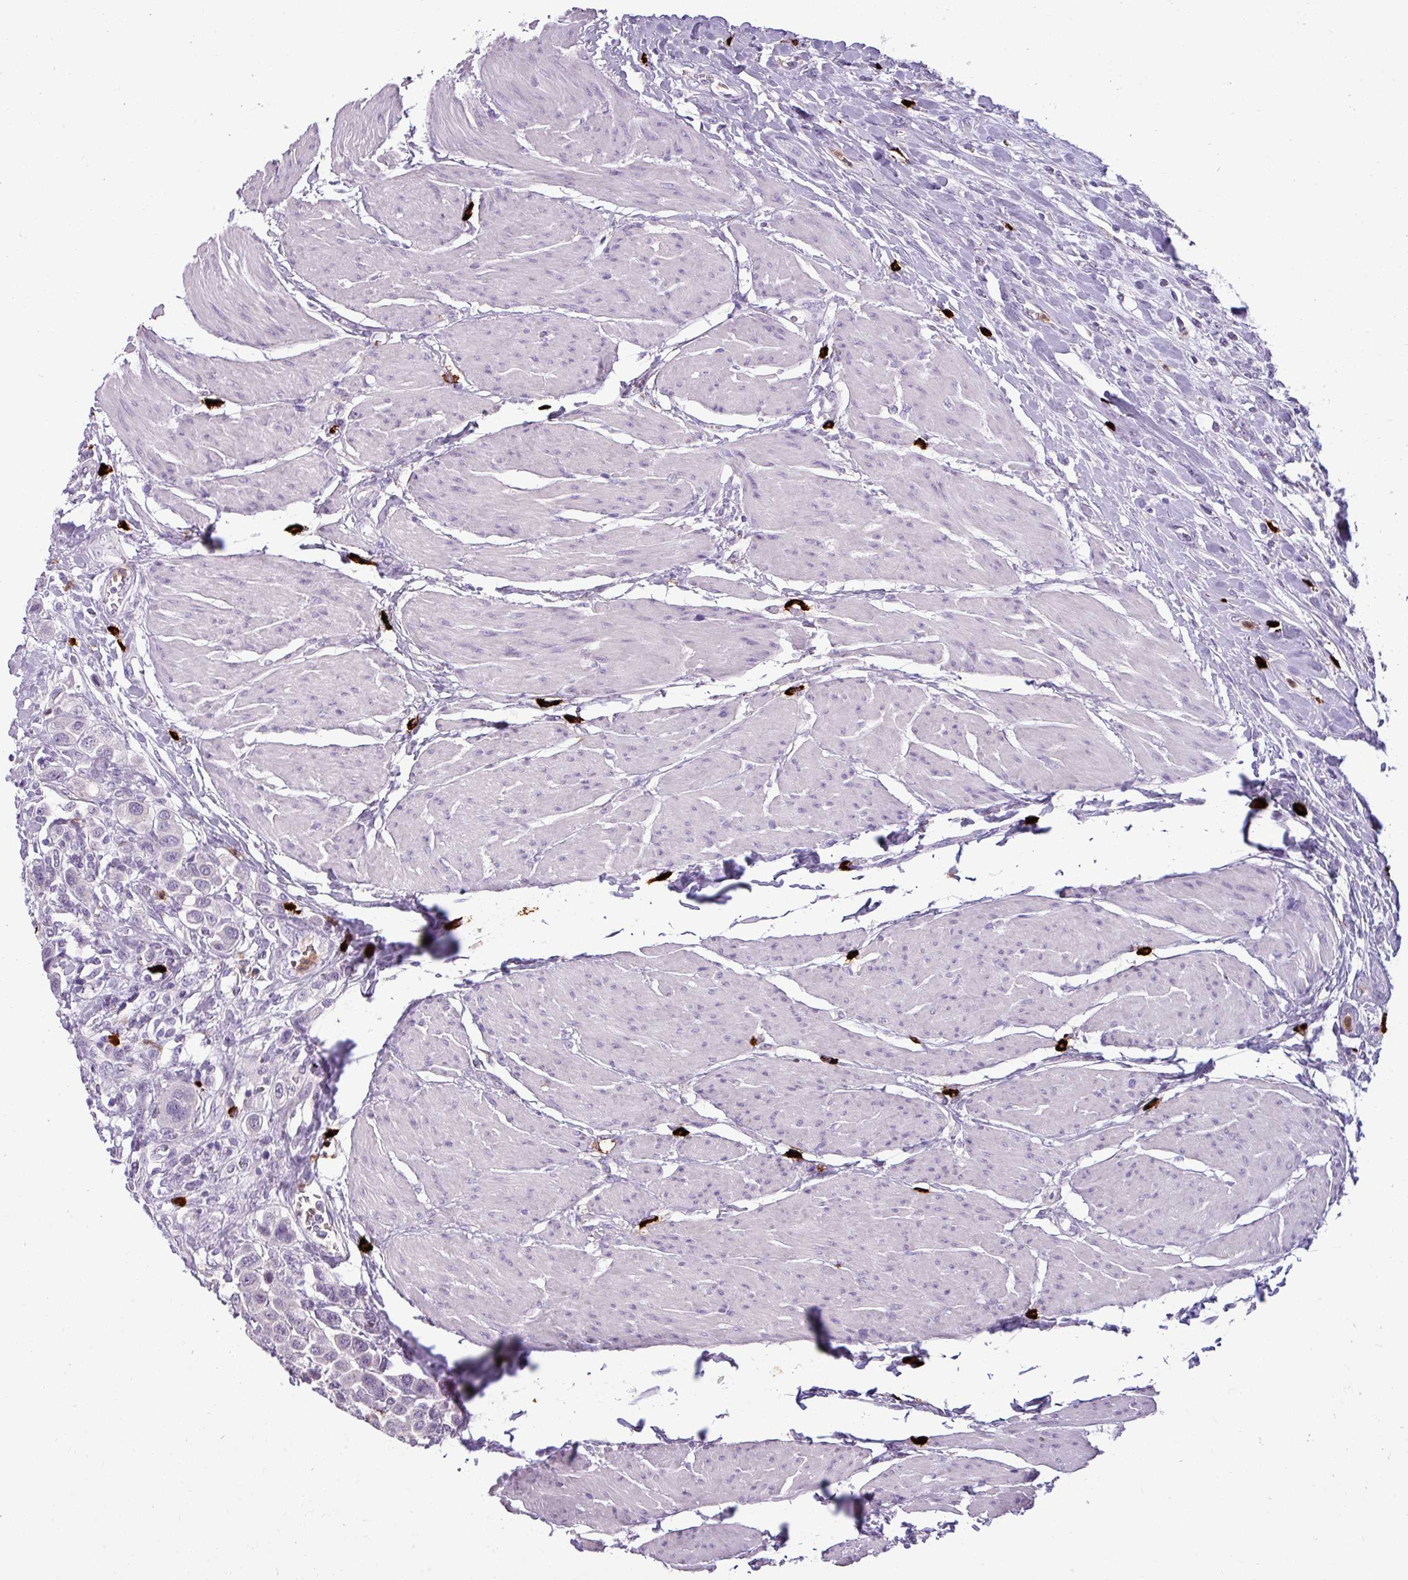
{"staining": {"intensity": "negative", "quantity": "none", "location": "none"}, "tissue": "urothelial cancer", "cell_type": "Tumor cells", "image_type": "cancer", "snomed": [{"axis": "morphology", "description": "Urothelial carcinoma, High grade"}, {"axis": "topography", "description": "Urinary bladder"}], "caption": "Human urothelial cancer stained for a protein using immunohistochemistry (IHC) shows no expression in tumor cells.", "gene": "TRIM39", "patient": {"sex": "male", "age": 50}}